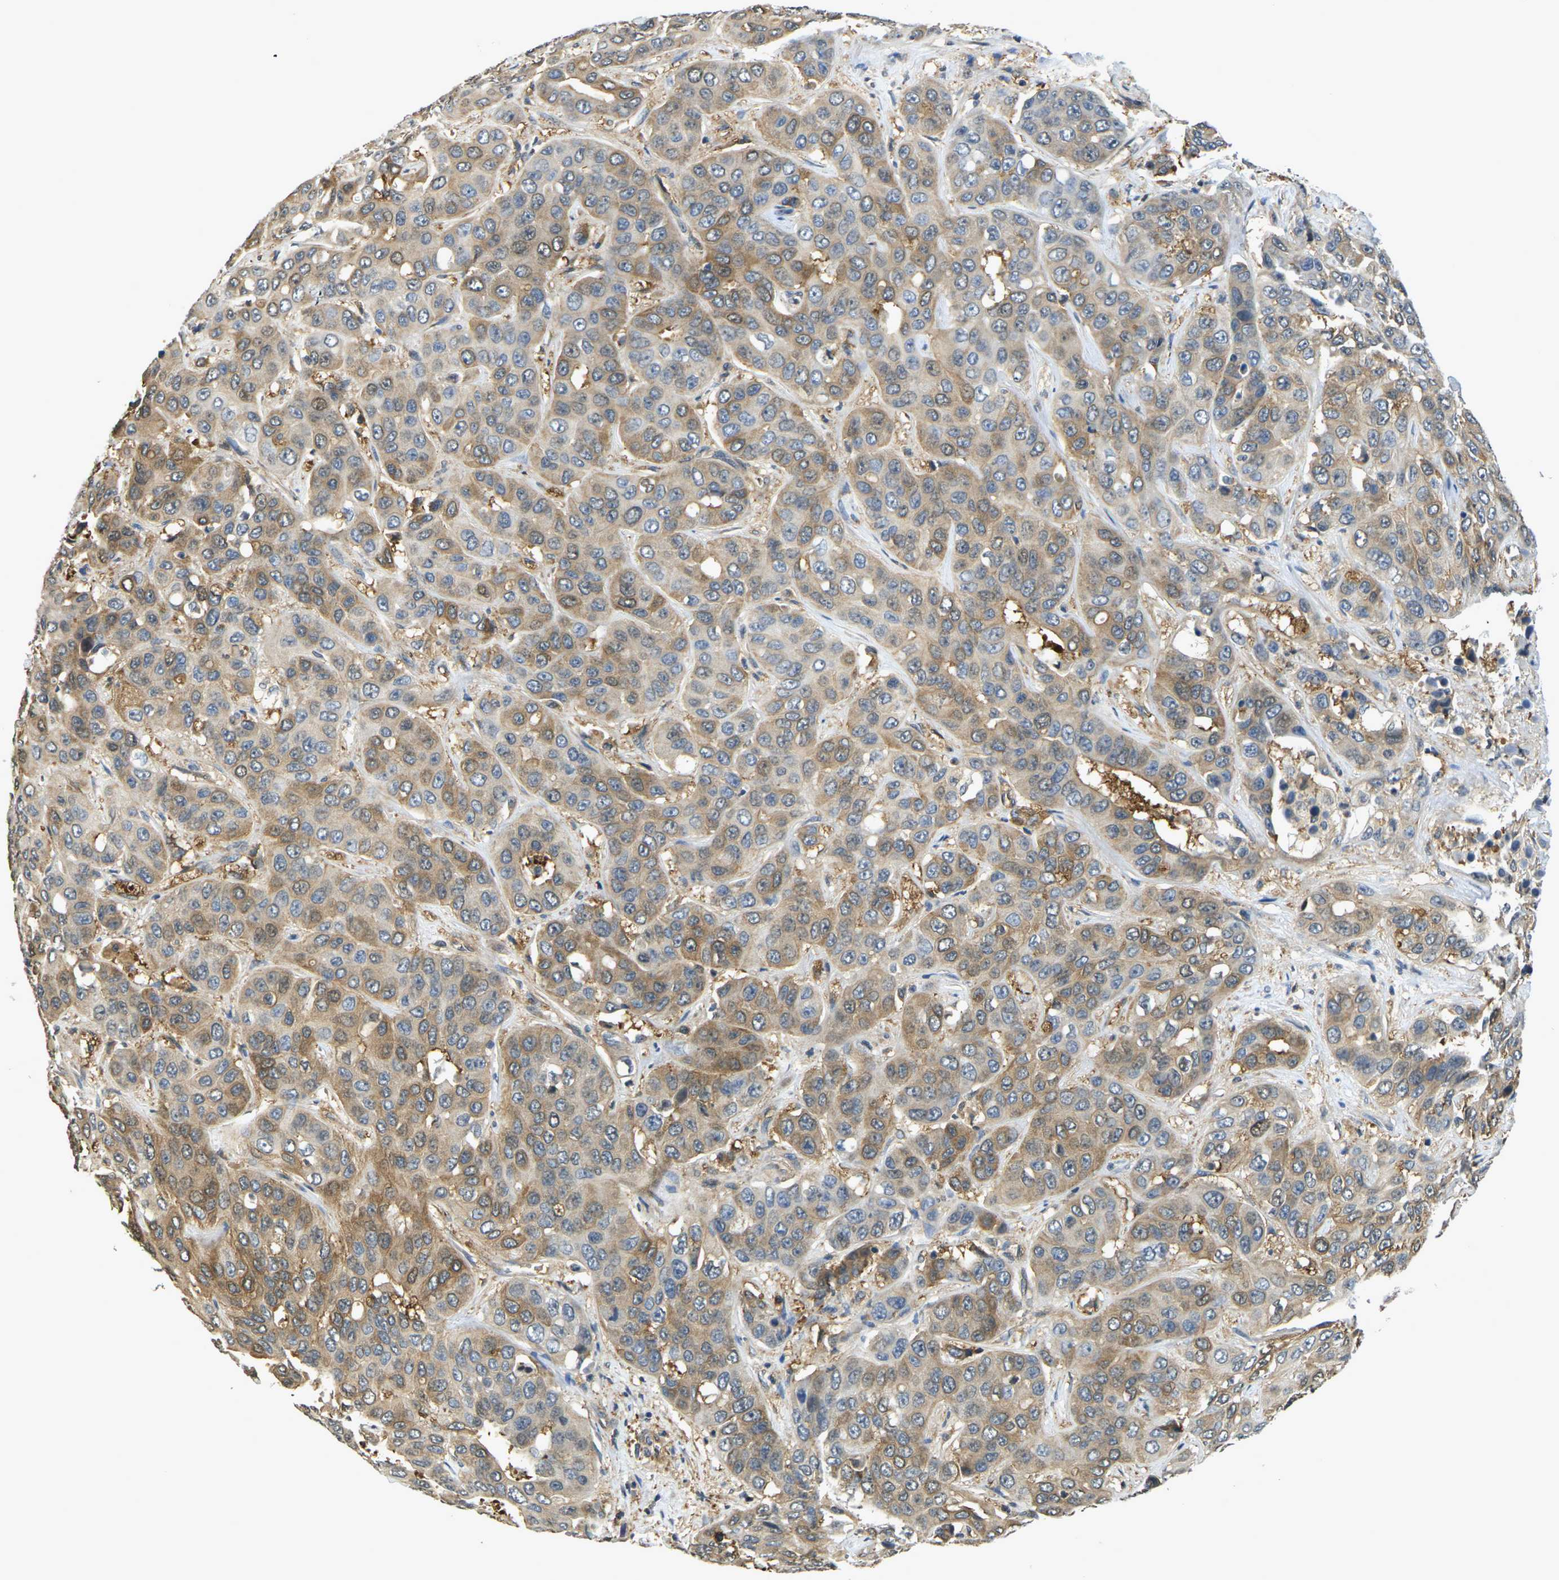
{"staining": {"intensity": "moderate", "quantity": "25%-75%", "location": "cytoplasmic/membranous"}, "tissue": "liver cancer", "cell_type": "Tumor cells", "image_type": "cancer", "snomed": [{"axis": "morphology", "description": "Cholangiocarcinoma"}, {"axis": "topography", "description": "Liver"}], "caption": "Liver cancer (cholangiocarcinoma) stained for a protein (brown) displays moderate cytoplasmic/membranous positive positivity in about 25%-75% of tumor cells.", "gene": "CAST", "patient": {"sex": "female", "age": 52}}